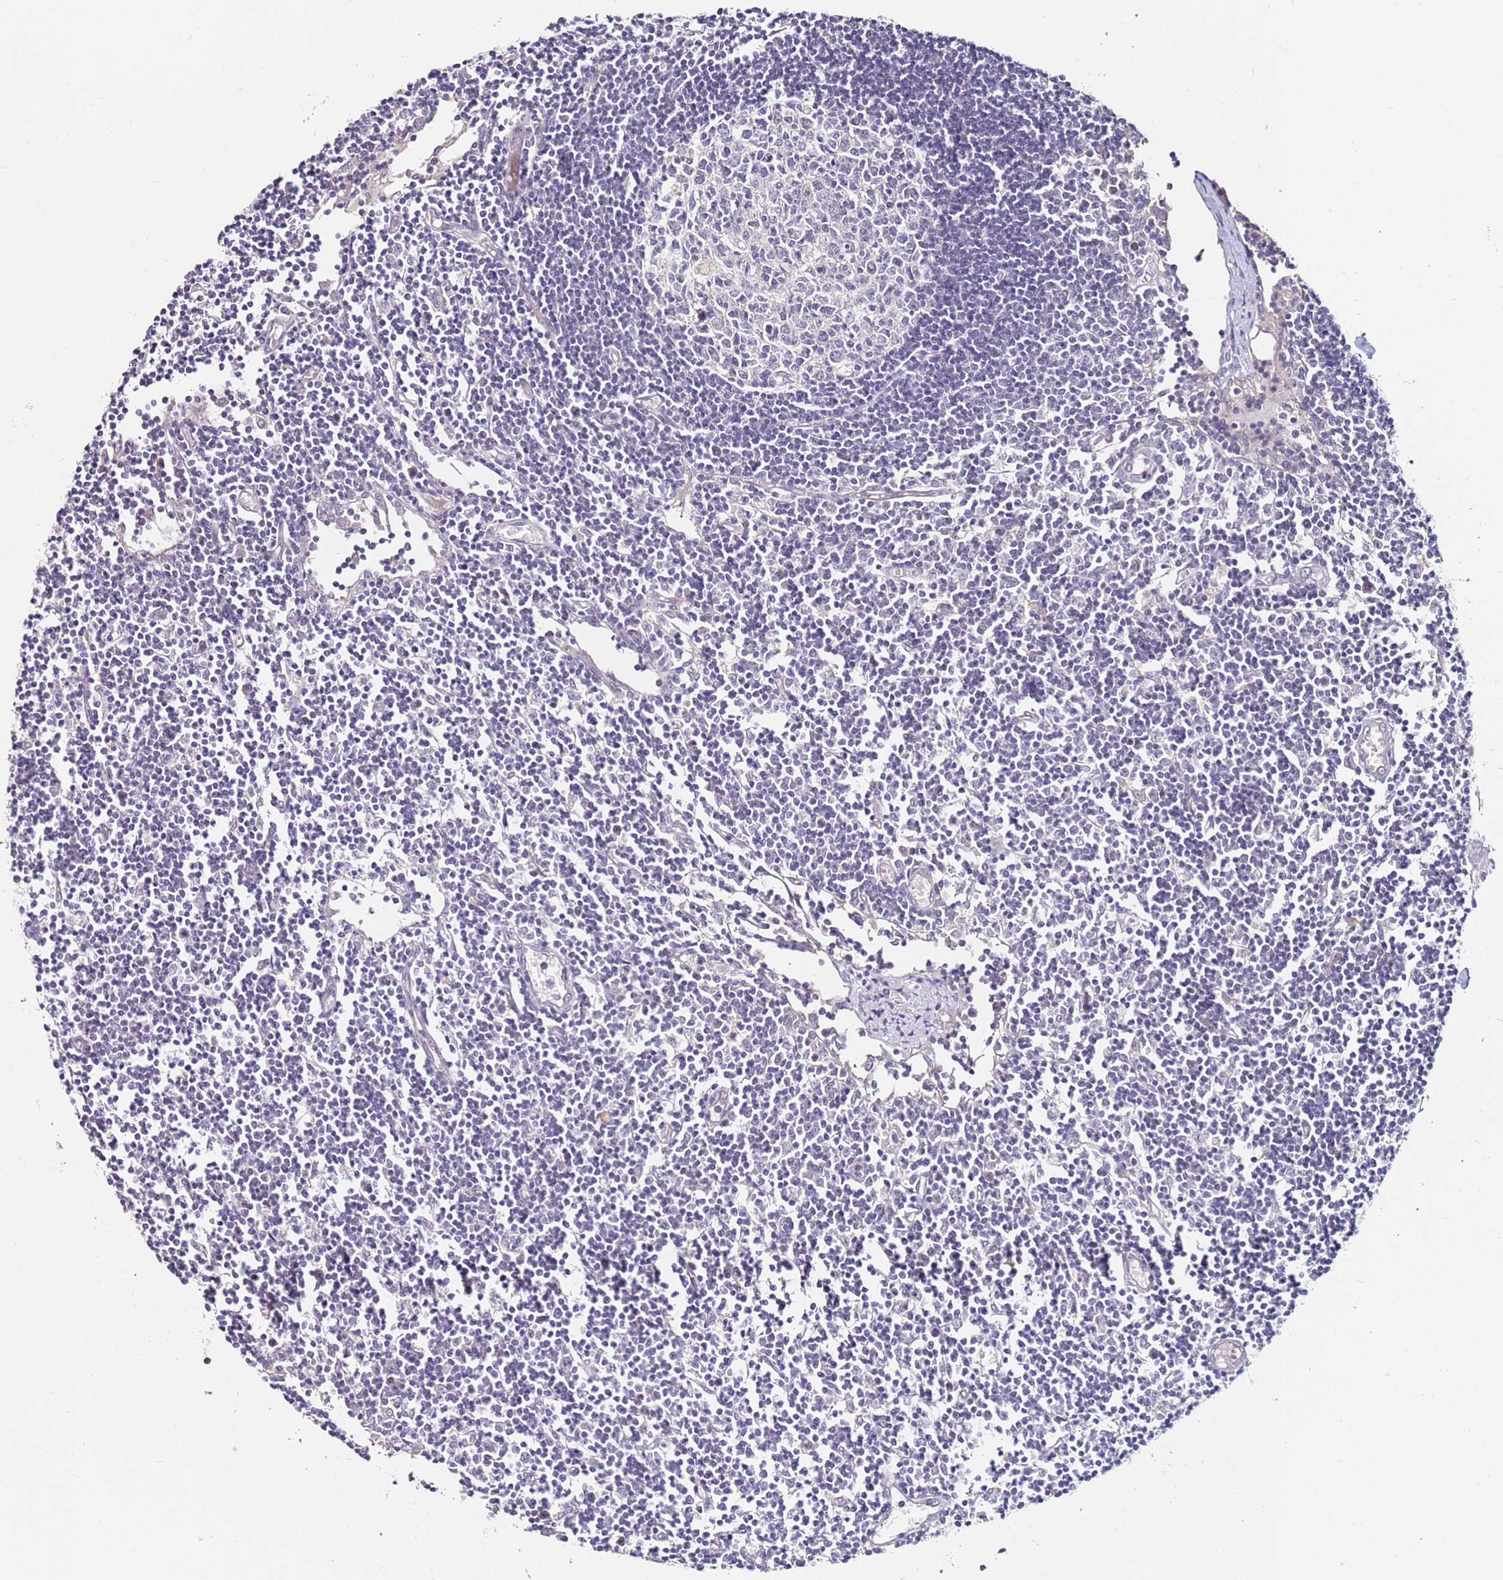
{"staining": {"intensity": "negative", "quantity": "none", "location": "none"}, "tissue": "lymph node", "cell_type": "Germinal center cells", "image_type": "normal", "snomed": [{"axis": "morphology", "description": "Normal tissue, NOS"}, {"axis": "topography", "description": "Lymph node"}], "caption": "Lymph node stained for a protein using immunohistochemistry (IHC) displays no staining germinal center cells.", "gene": "RARS2", "patient": {"sex": "female", "age": 11}}